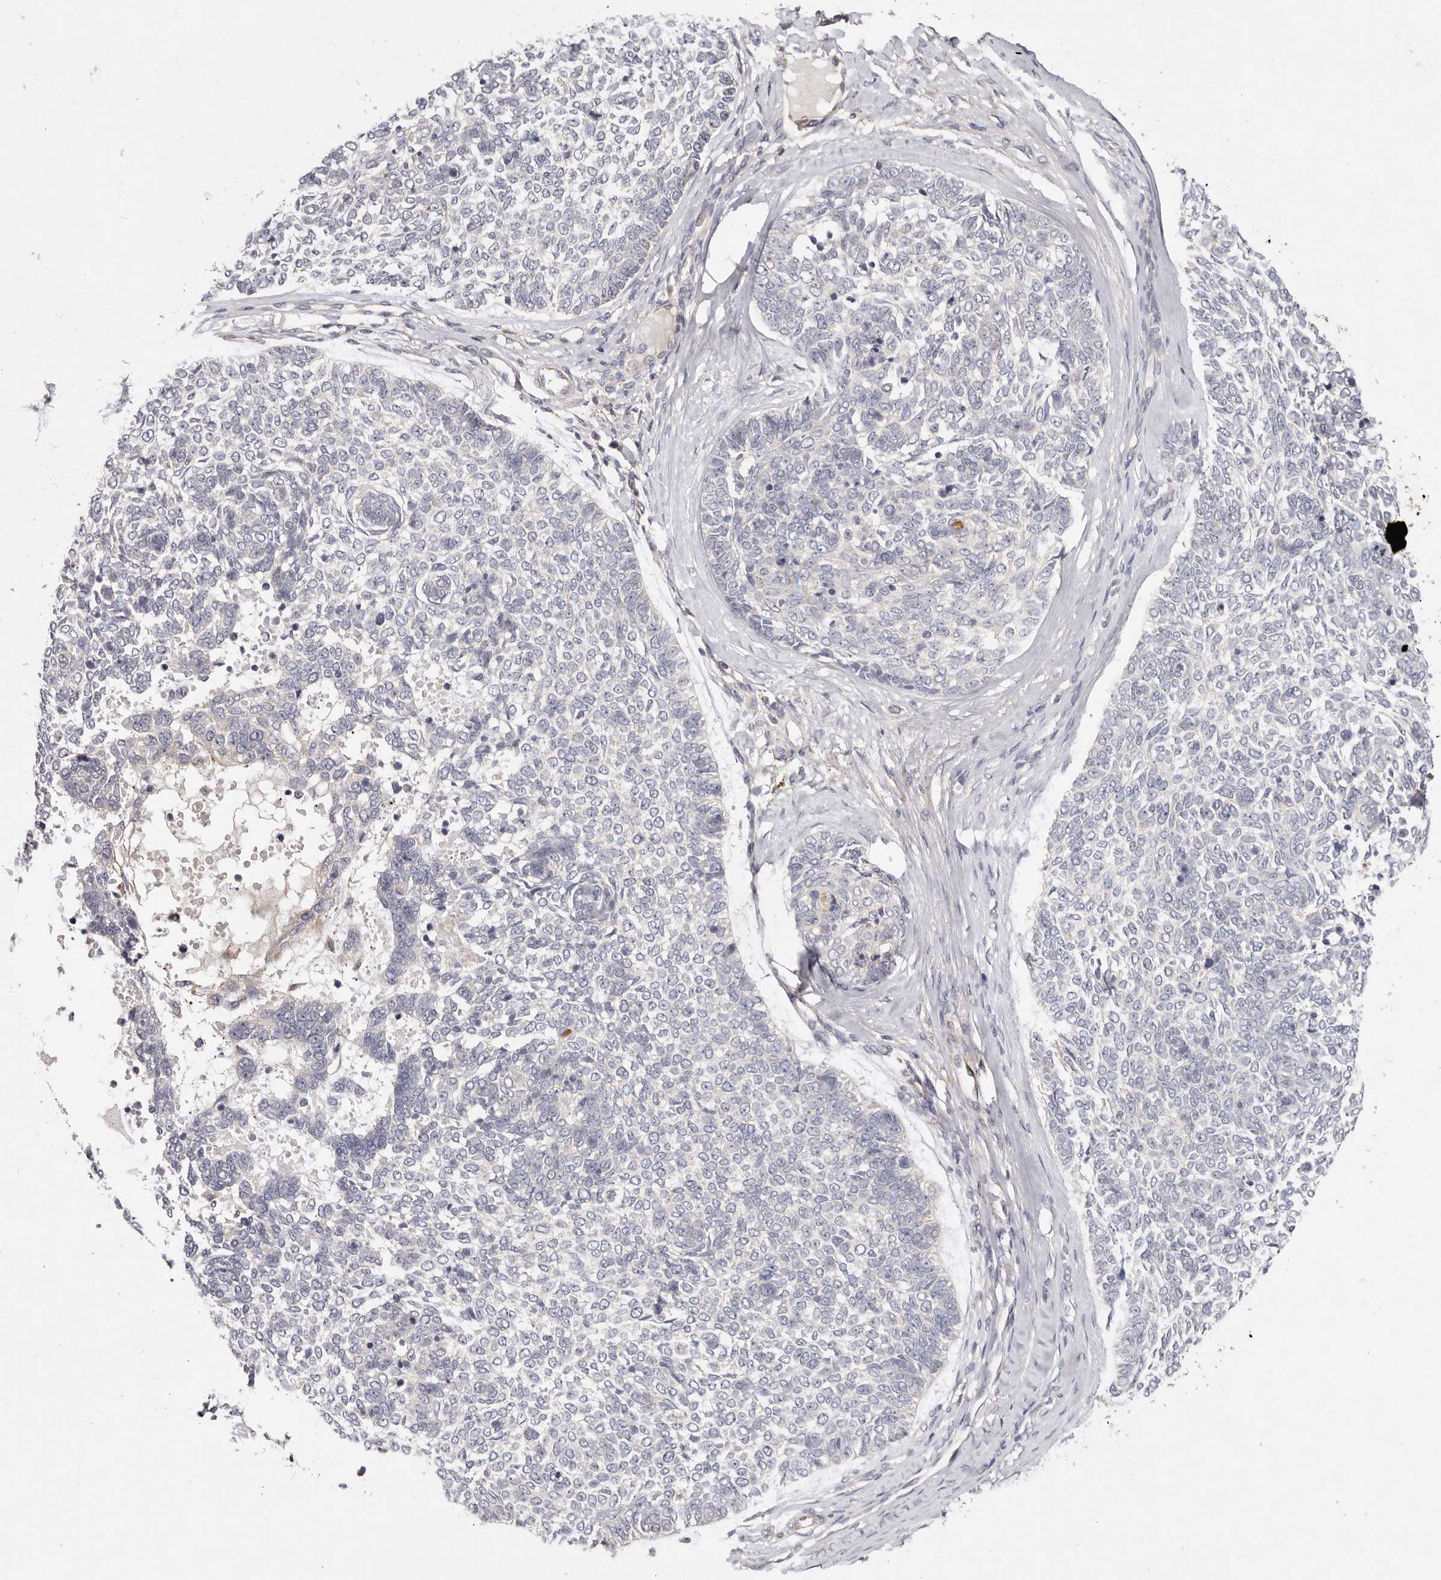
{"staining": {"intensity": "negative", "quantity": "none", "location": "none"}, "tissue": "skin cancer", "cell_type": "Tumor cells", "image_type": "cancer", "snomed": [{"axis": "morphology", "description": "Basal cell carcinoma"}, {"axis": "topography", "description": "Skin"}], "caption": "This is an immunohistochemistry image of human skin basal cell carcinoma. There is no positivity in tumor cells.", "gene": "THBS3", "patient": {"sex": "female", "age": 81}}